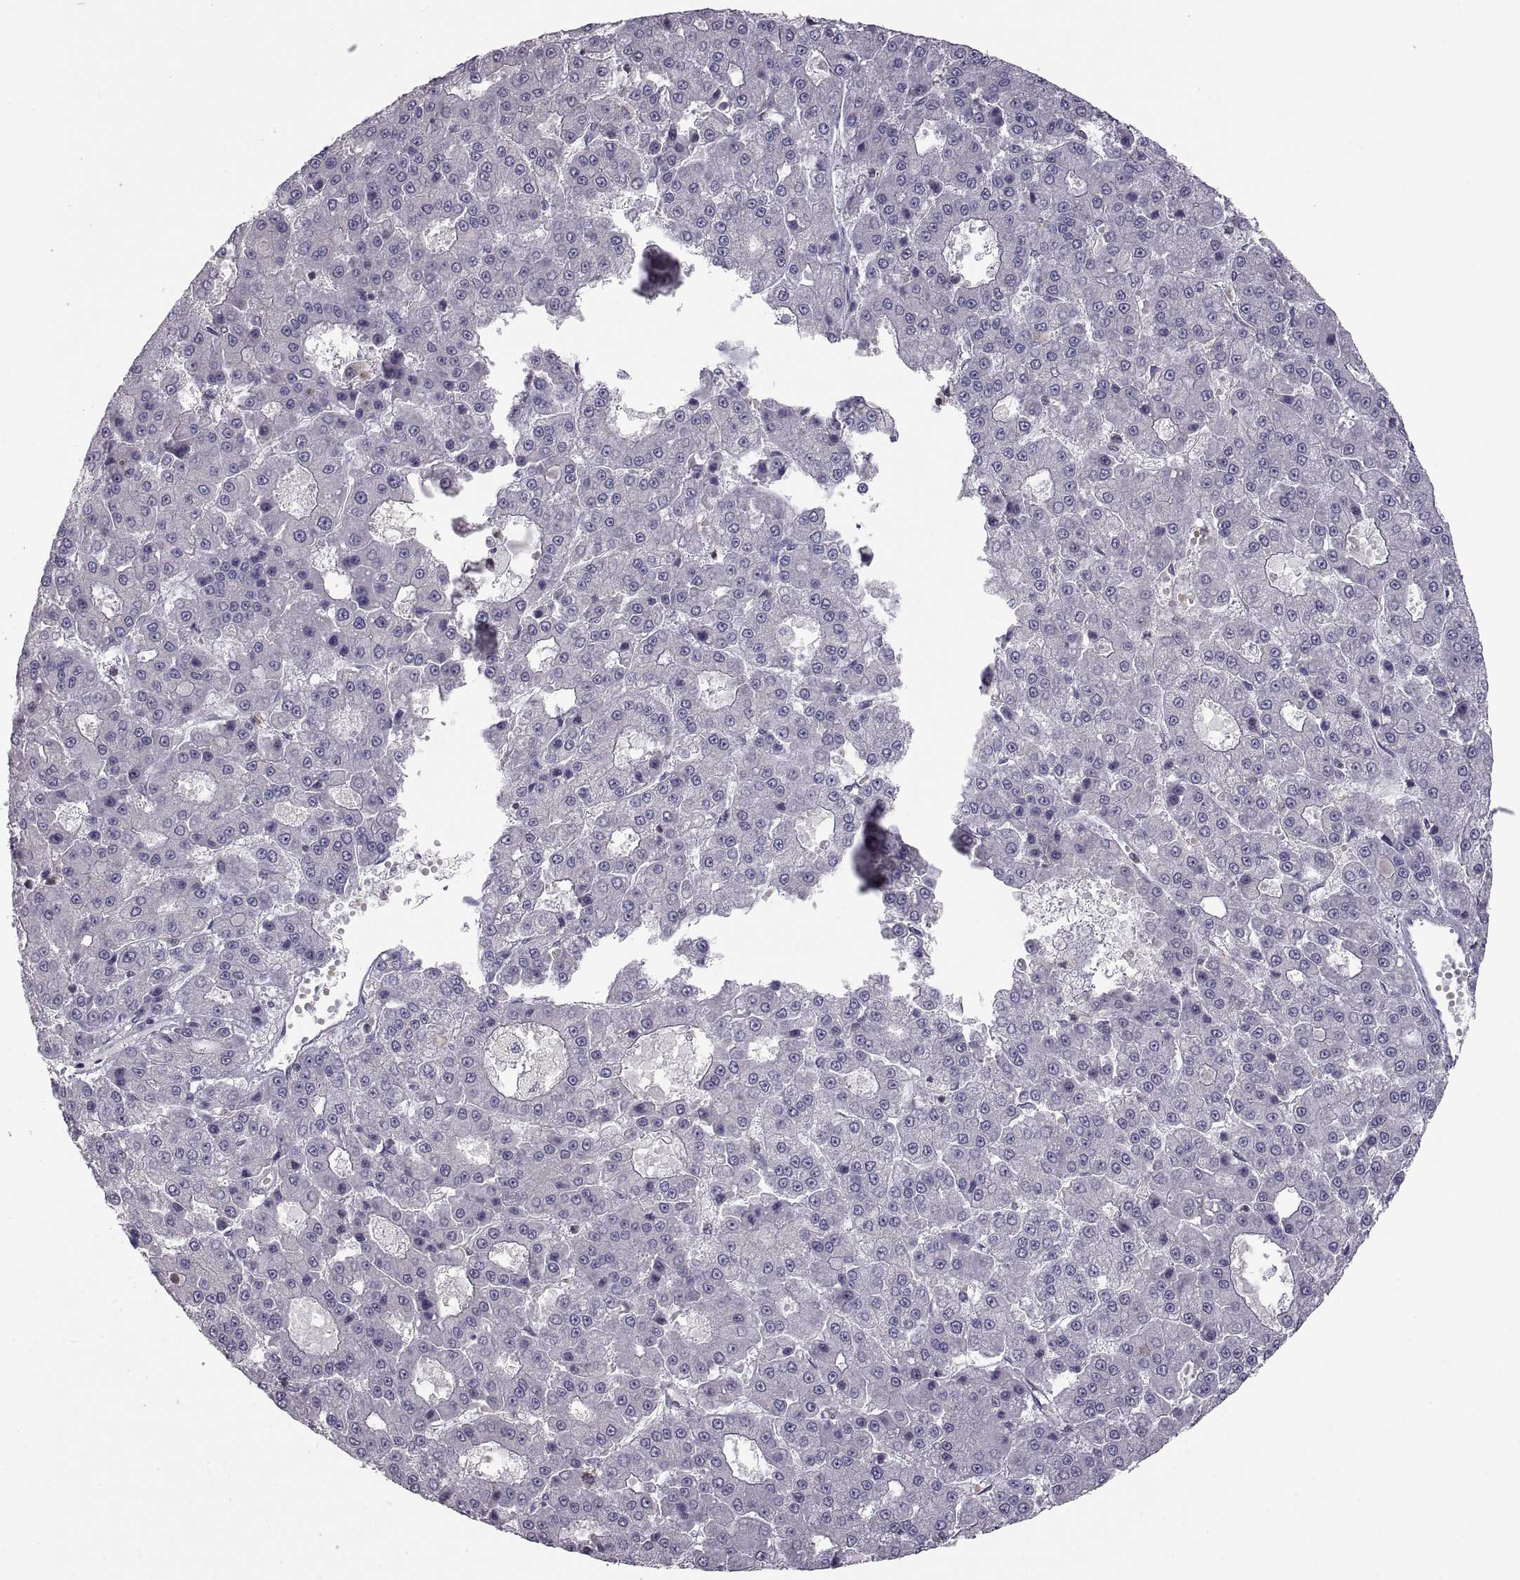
{"staining": {"intensity": "negative", "quantity": "none", "location": "none"}, "tissue": "liver cancer", "cell_type": "Tumor cells", "image_type": "cancer", "snomed": [{"axis": "morphology", "description": "Carcinoma, Hepatocellular, NOS"}, {"axis": "topography", "description": "Liver"}], "caption": "Protein analysis of hepatocellular carcinoma (liver) exhibits no significant expression in tumor cells. (DAB immunohistochemistry visualized using brightfield microscopy, high magnification).", "gene": "EZR", "patient": {"sex": "male", "age": 70}}